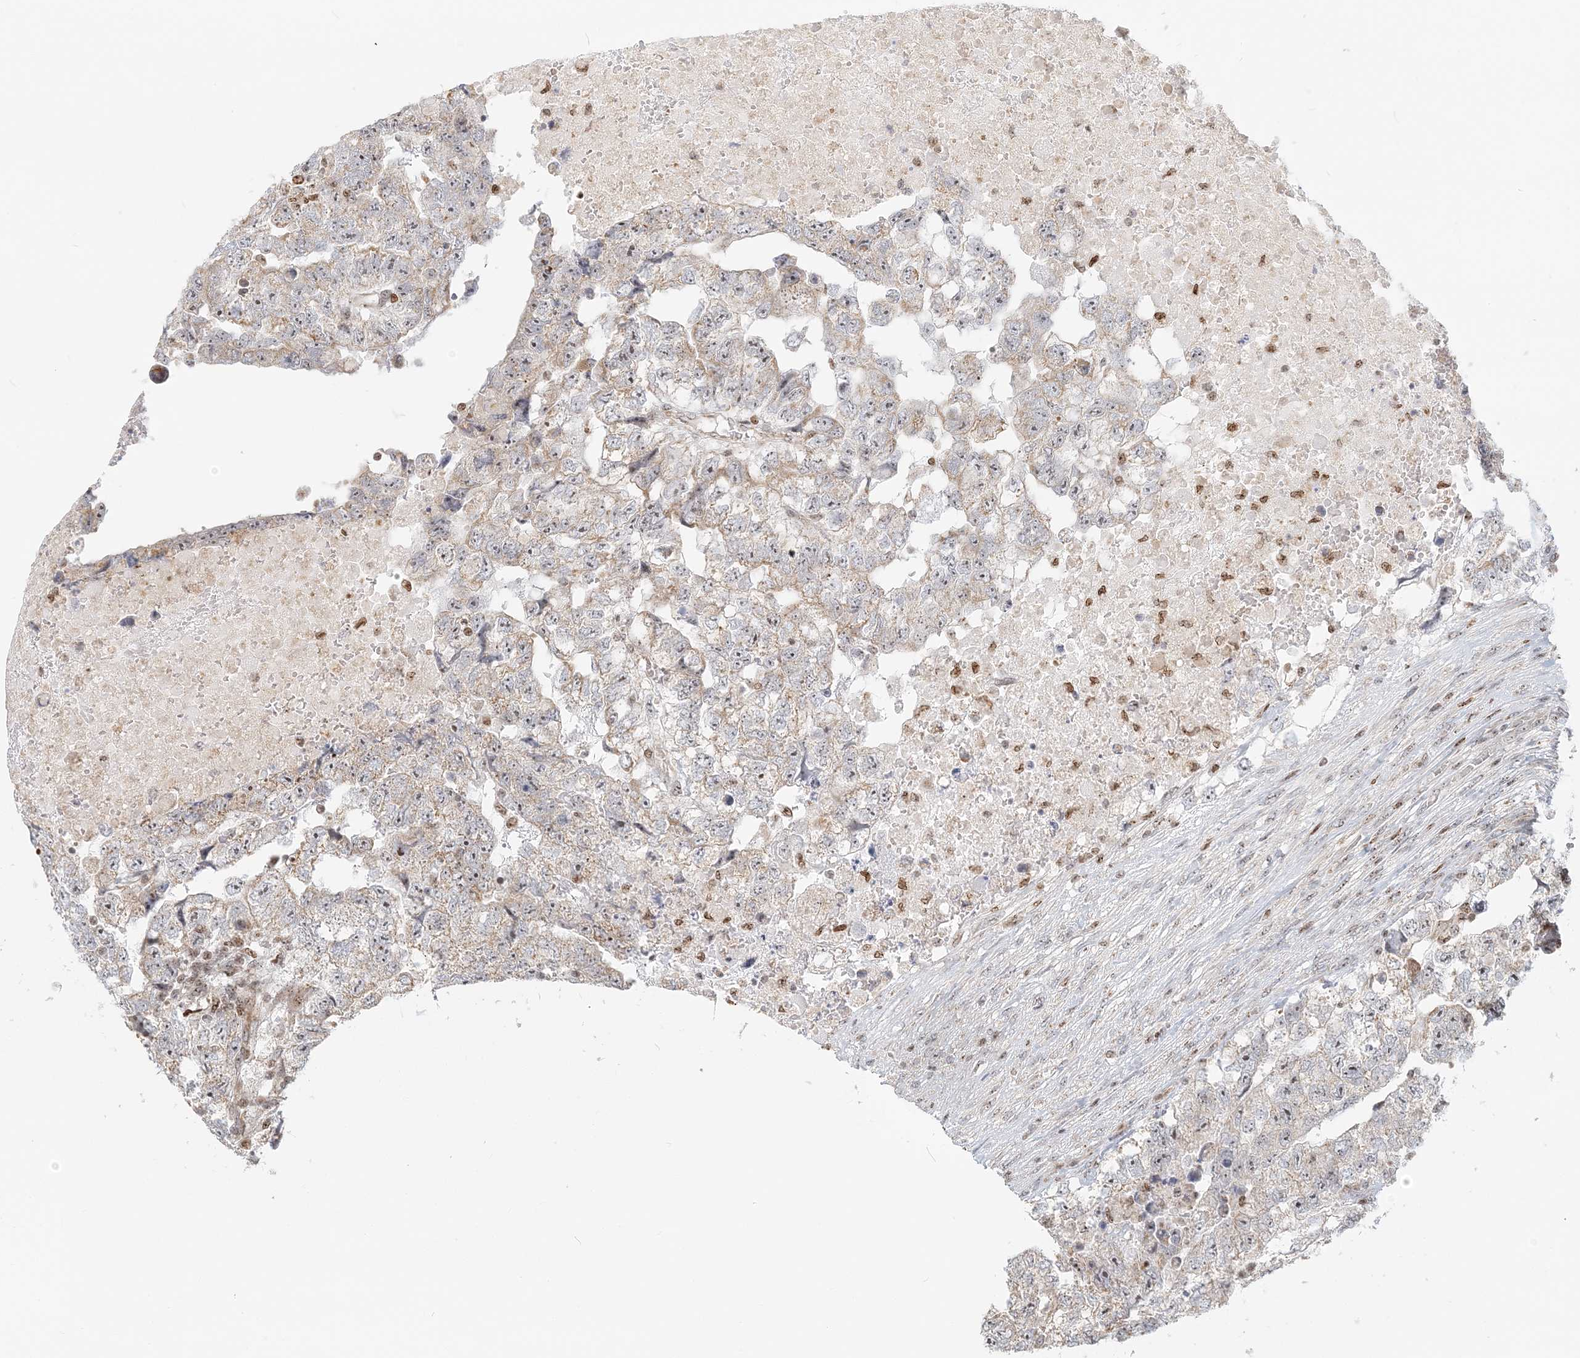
{"staining": {"intensity": "weak", "quantity": "25%-75%", "location": "cytoplasmic/membranous,nuclear"}, "tissue": "testis cancer", "cell_type": "Tumor cells", "image_type": "cancer", "snomed": [{"axis": "morphology", "description": "Carcinoma, Embryonal, NOS"}, {"axis": "topography", "description": "Testis"}], "caption": "Immunohistochemistry staining of testis cancer (embryonal carcinoma), which displays low levels of weak cytoplasmic/membranous and nuclear staining in about 25%-75% of tumor cells indicating weak cytoplasmic/membranous and nuclear protein positivity. The staining was performed using DAB (3,3'-diaminobenzidine) (brown) for protein detection and nuclei were counterstained in hematoxylin (blue).", "gene": "UBE2F", "patient": {"sex": "male", "age": 36}}